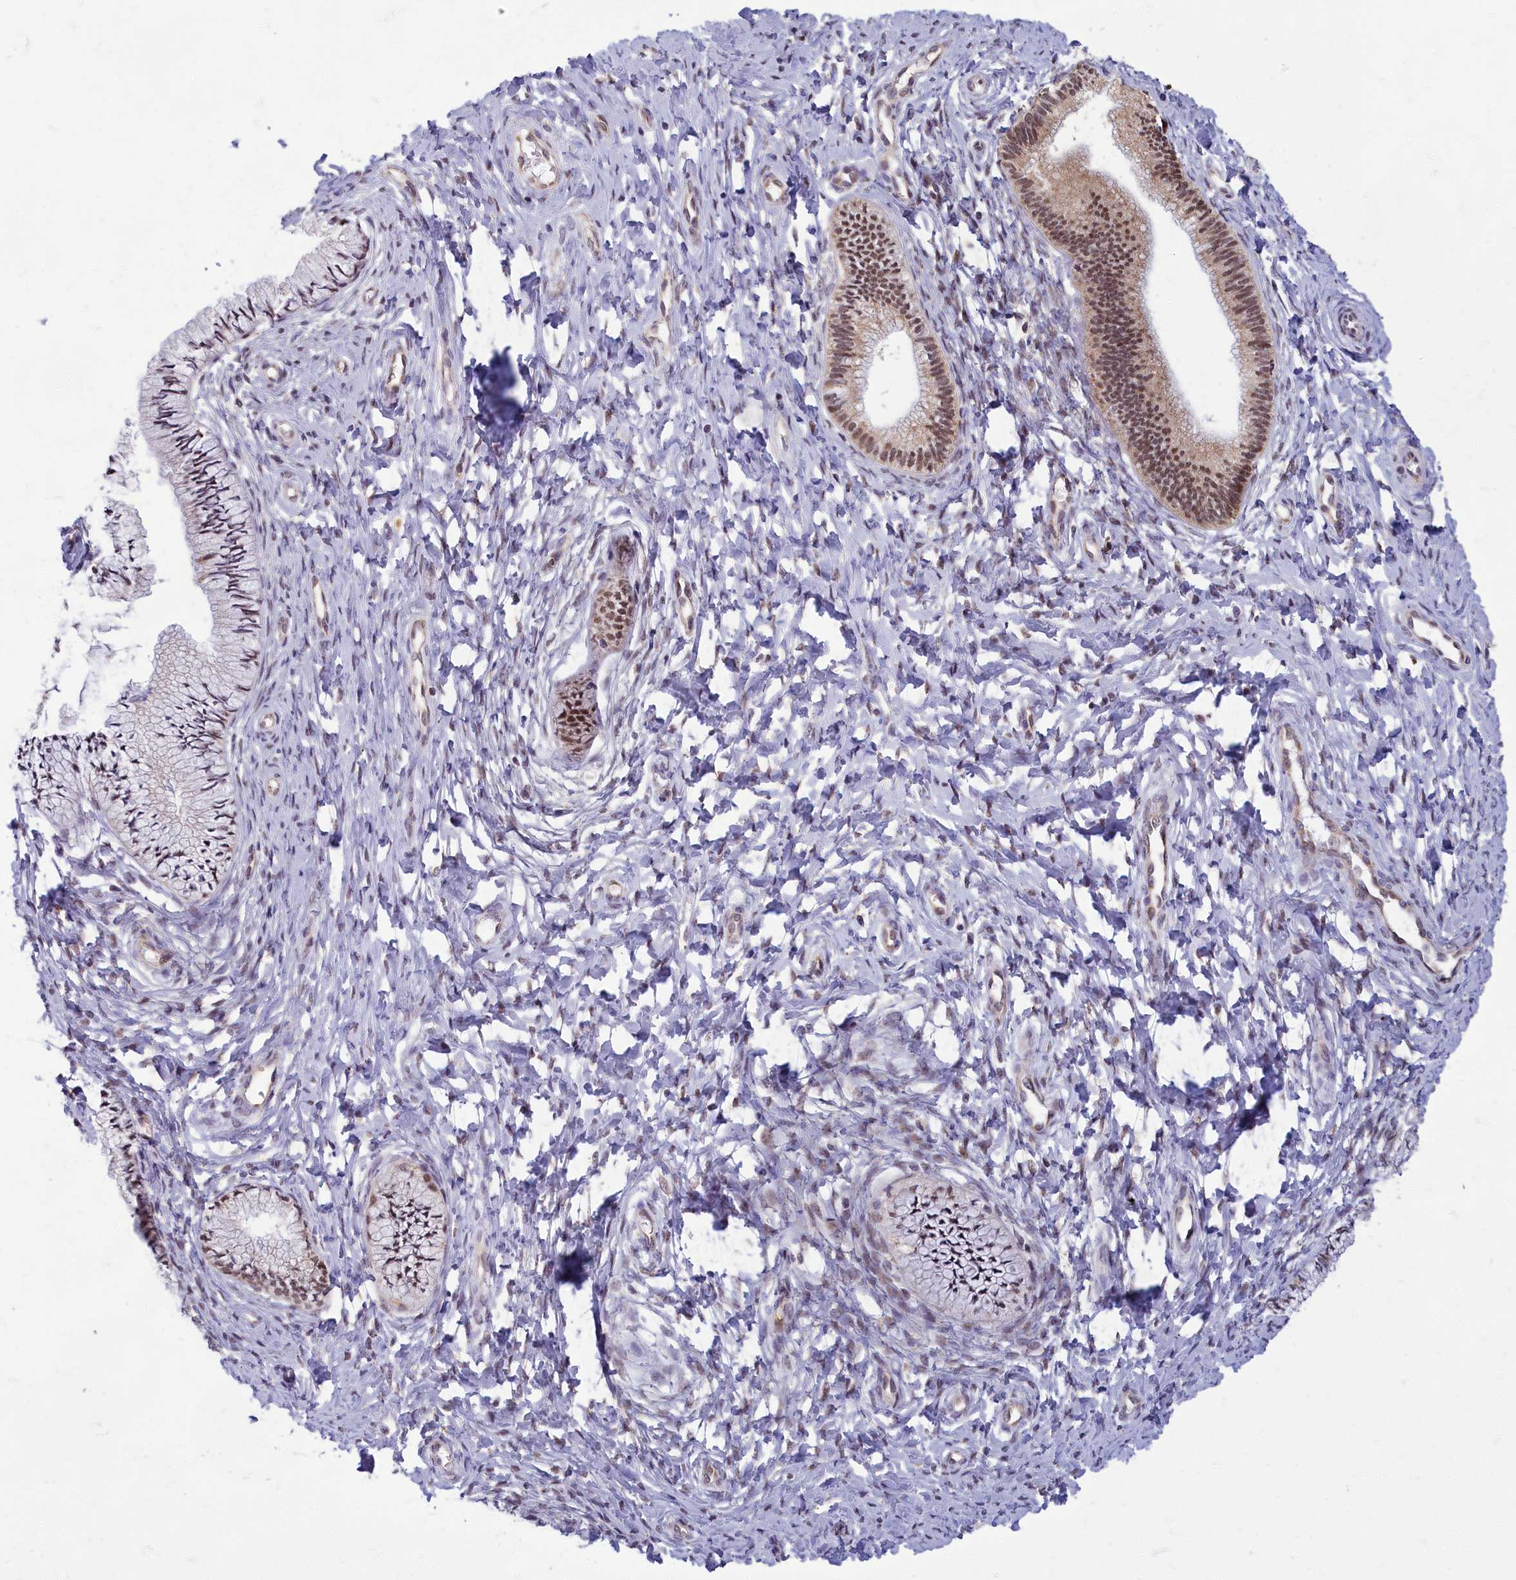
{"staining": {"intensity": "moderate", "quantity": "25%-75%", "location": "nuclear"}, "tissue": "cervix", "cell_type": "Glandular cells", "image_type": "normal", "snomed": [{"axis": "morphology", "description": "Normal tissue, NOS"}, {"axis": "topography", "description": "Cervix"}], "caption": "A brown stain highlights moderate nuclear expression of a protein in glandular cells of benign human cervix.", "gene": "EARS2", "patient": {"sex": "female", "age": 36}}